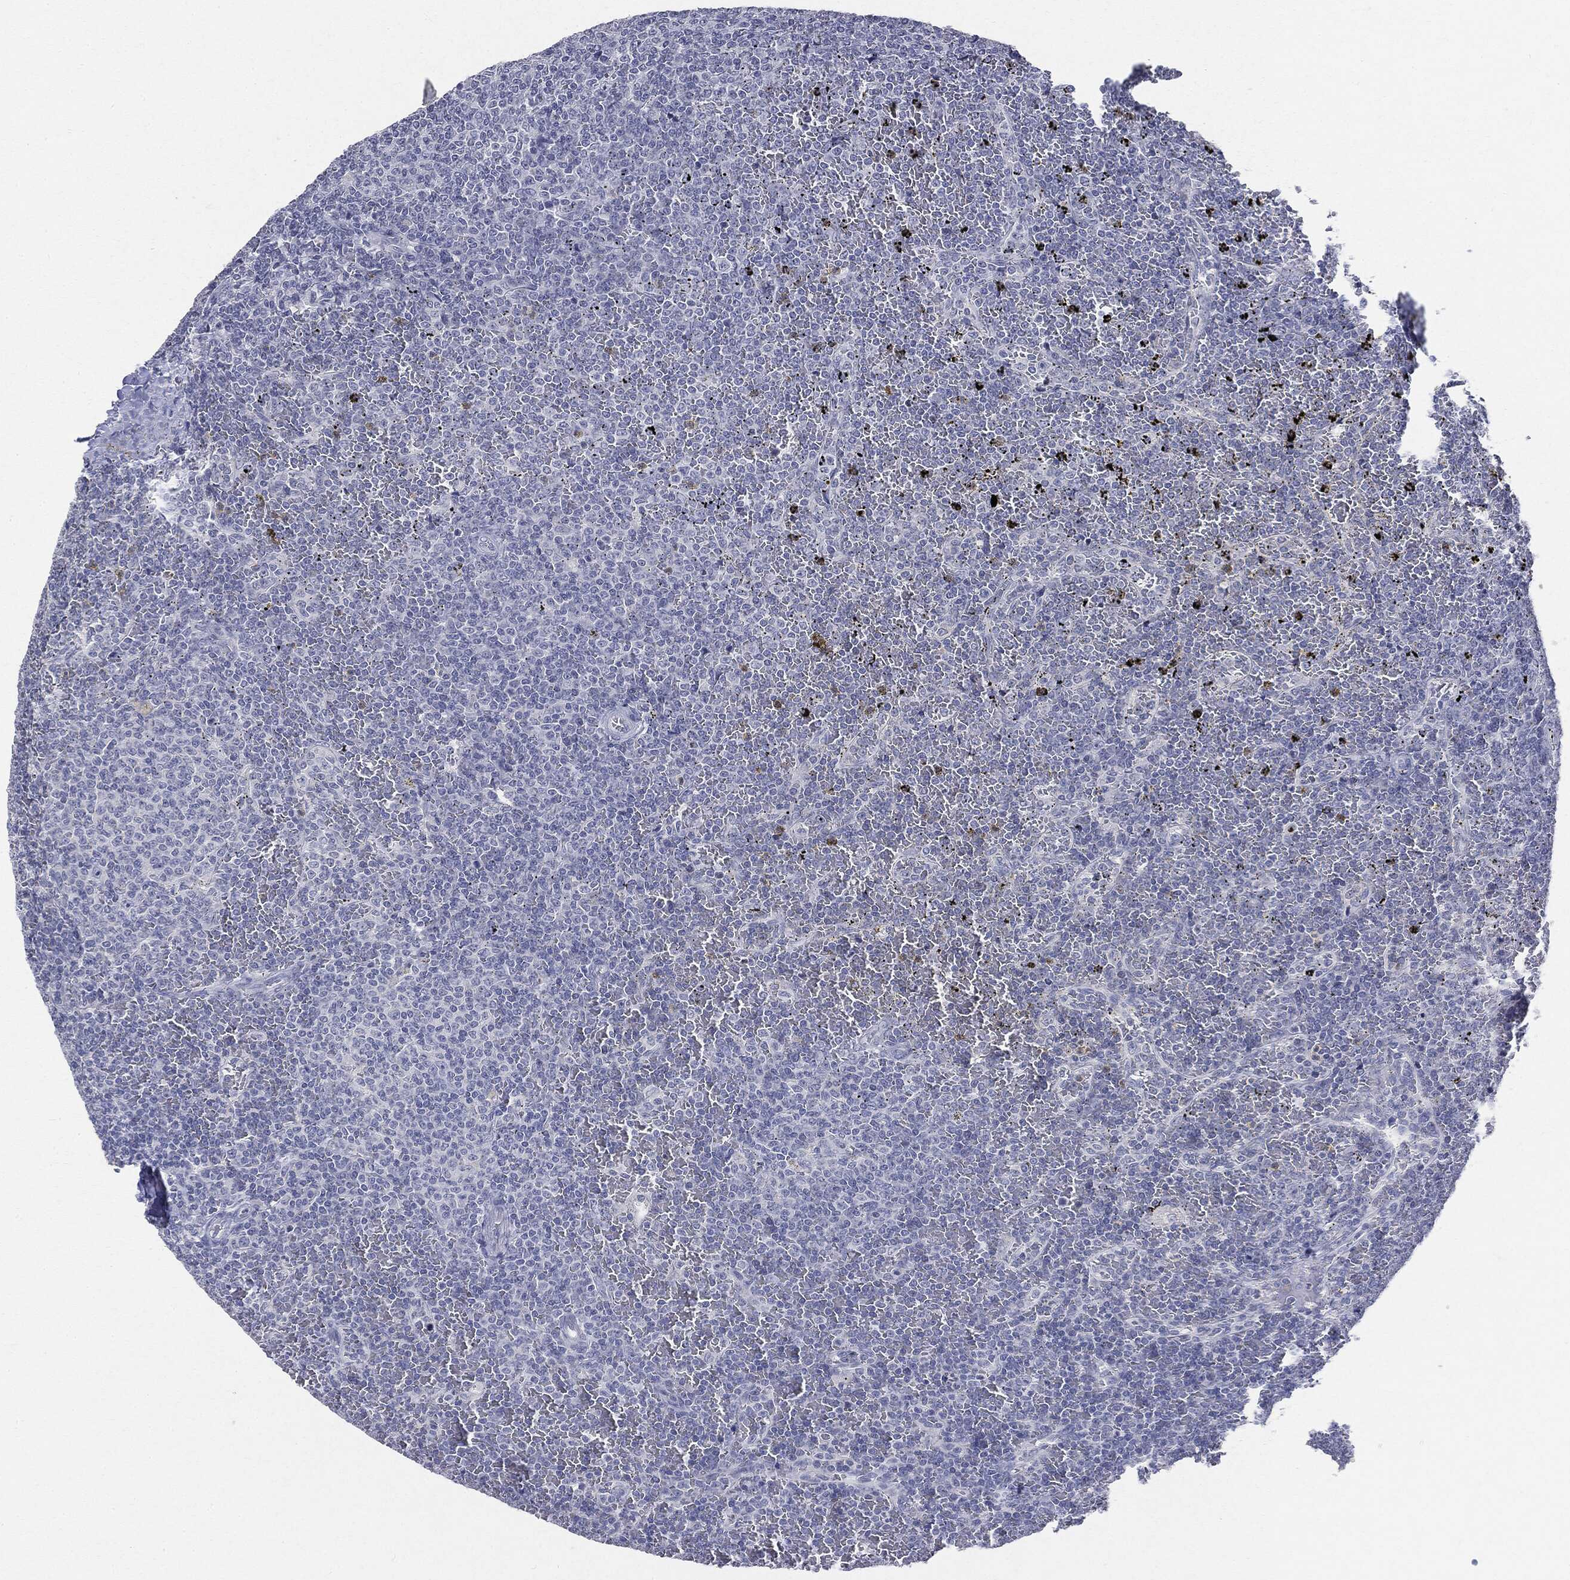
{"staining": {"intensity": "negative", "quantity": "none", "location": "none"}, "tissue": "lymphoma", "cell_type": "Tumor cells", "image_type": "cancer", "snomed": [{"axis": "morphology", "description": "Malignant lymphoma, non-Hodgkin's type, Low grade"}, {"axis": "topography", "description": "Spleen"}], "caption": "This is an immunohistochemistry photomicrograph of human lymphoma. There is no staining in tumor cells.", "gene": "CGB1", "patient": {"sex": "female", "age": 77}}